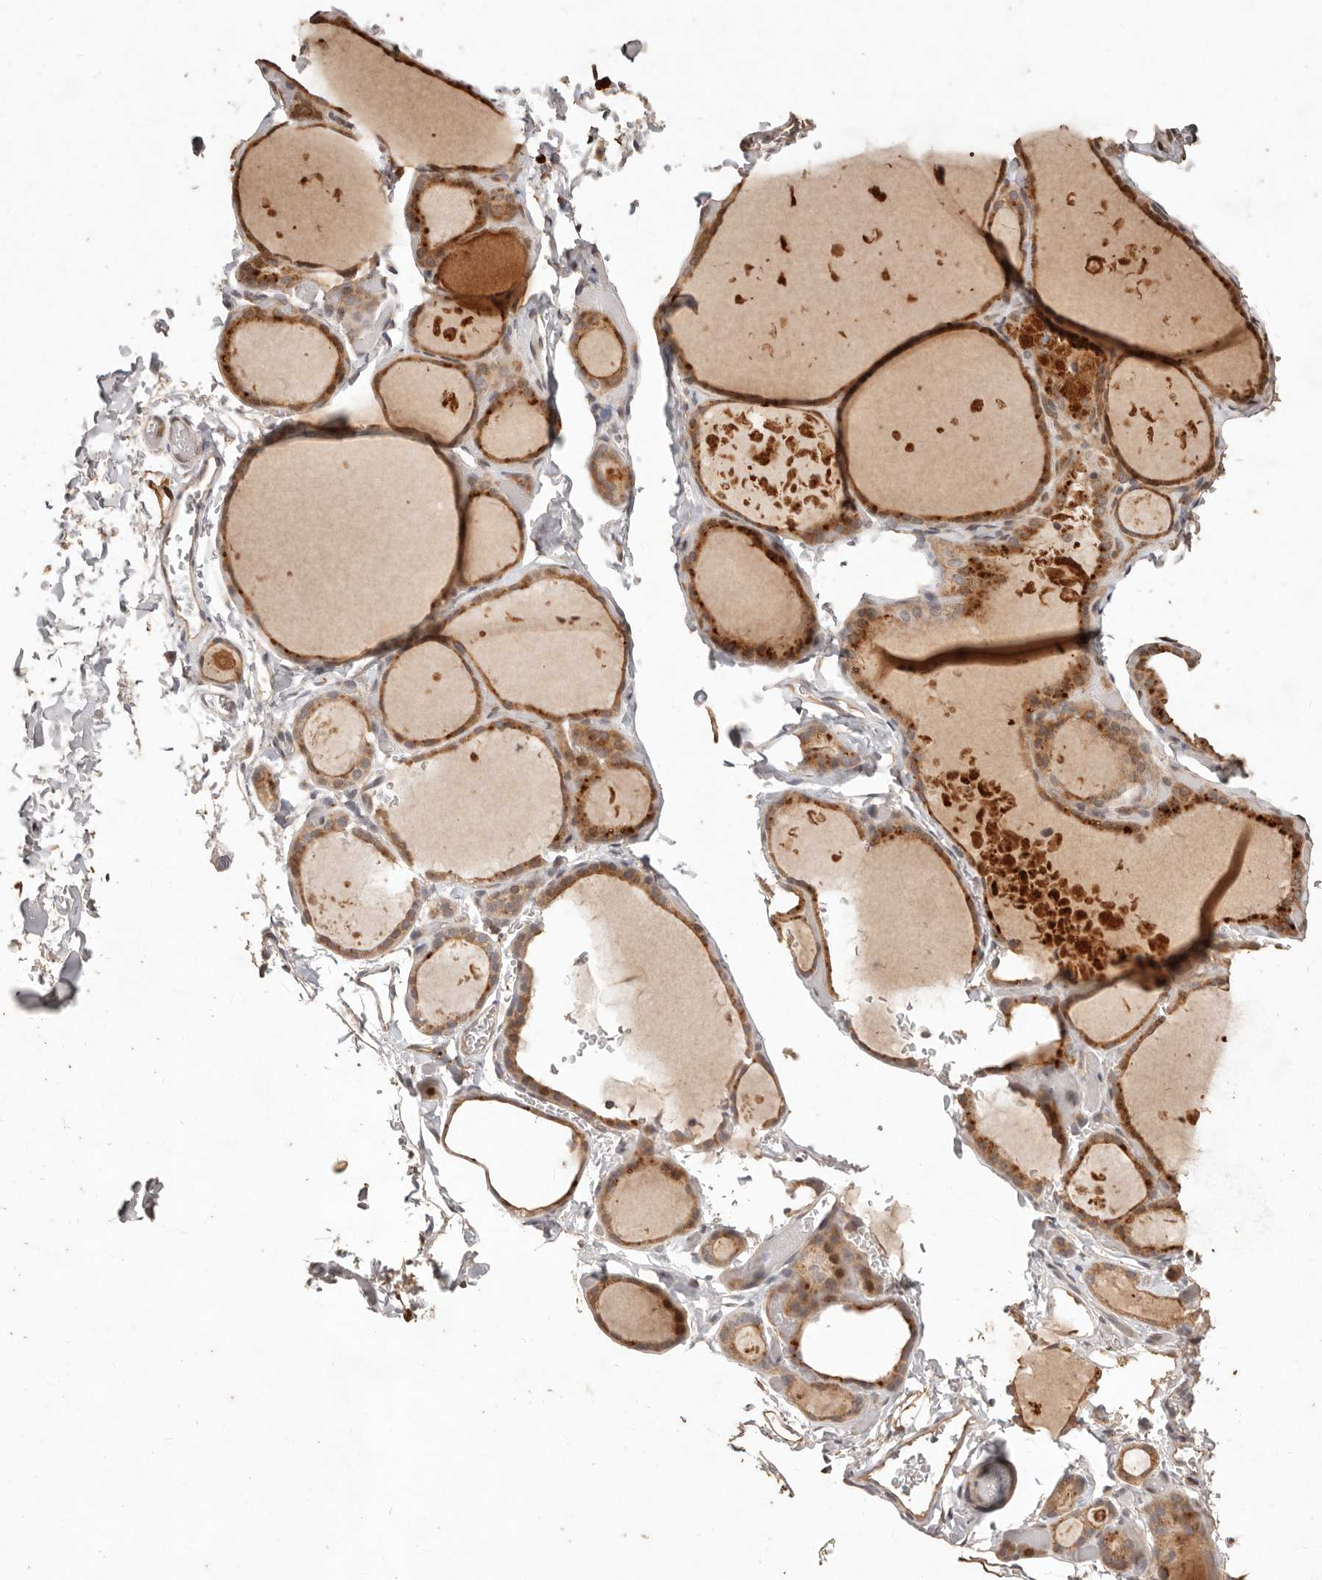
{"staining": {"intensity": "moderate", "quantity": ">75%", "location": "cytoplasmic/membranous"}, "tissue": "thyroid gland", "cell_type": "Glandular cells", "image_type": "normal", "snomed": [{"axis": "morphology", "description": "Normal tissue, NOS"}, {"axis": "topography", "description": "Thyroid gland"}], "caption": "Benign thyroid gland was stained to show a protein in brown. There is medium levels of moderate cytoplasmic/membranous expression in approximately >75% of glandular cells. The staining was performed using DAB (3,3'-diaminobenzidine), with brown indicating positive protein expression. Nuclei are stained blue with hematoxylin.", "gene": "KIF9", "patient": {"sex": "female", "age": 44}}